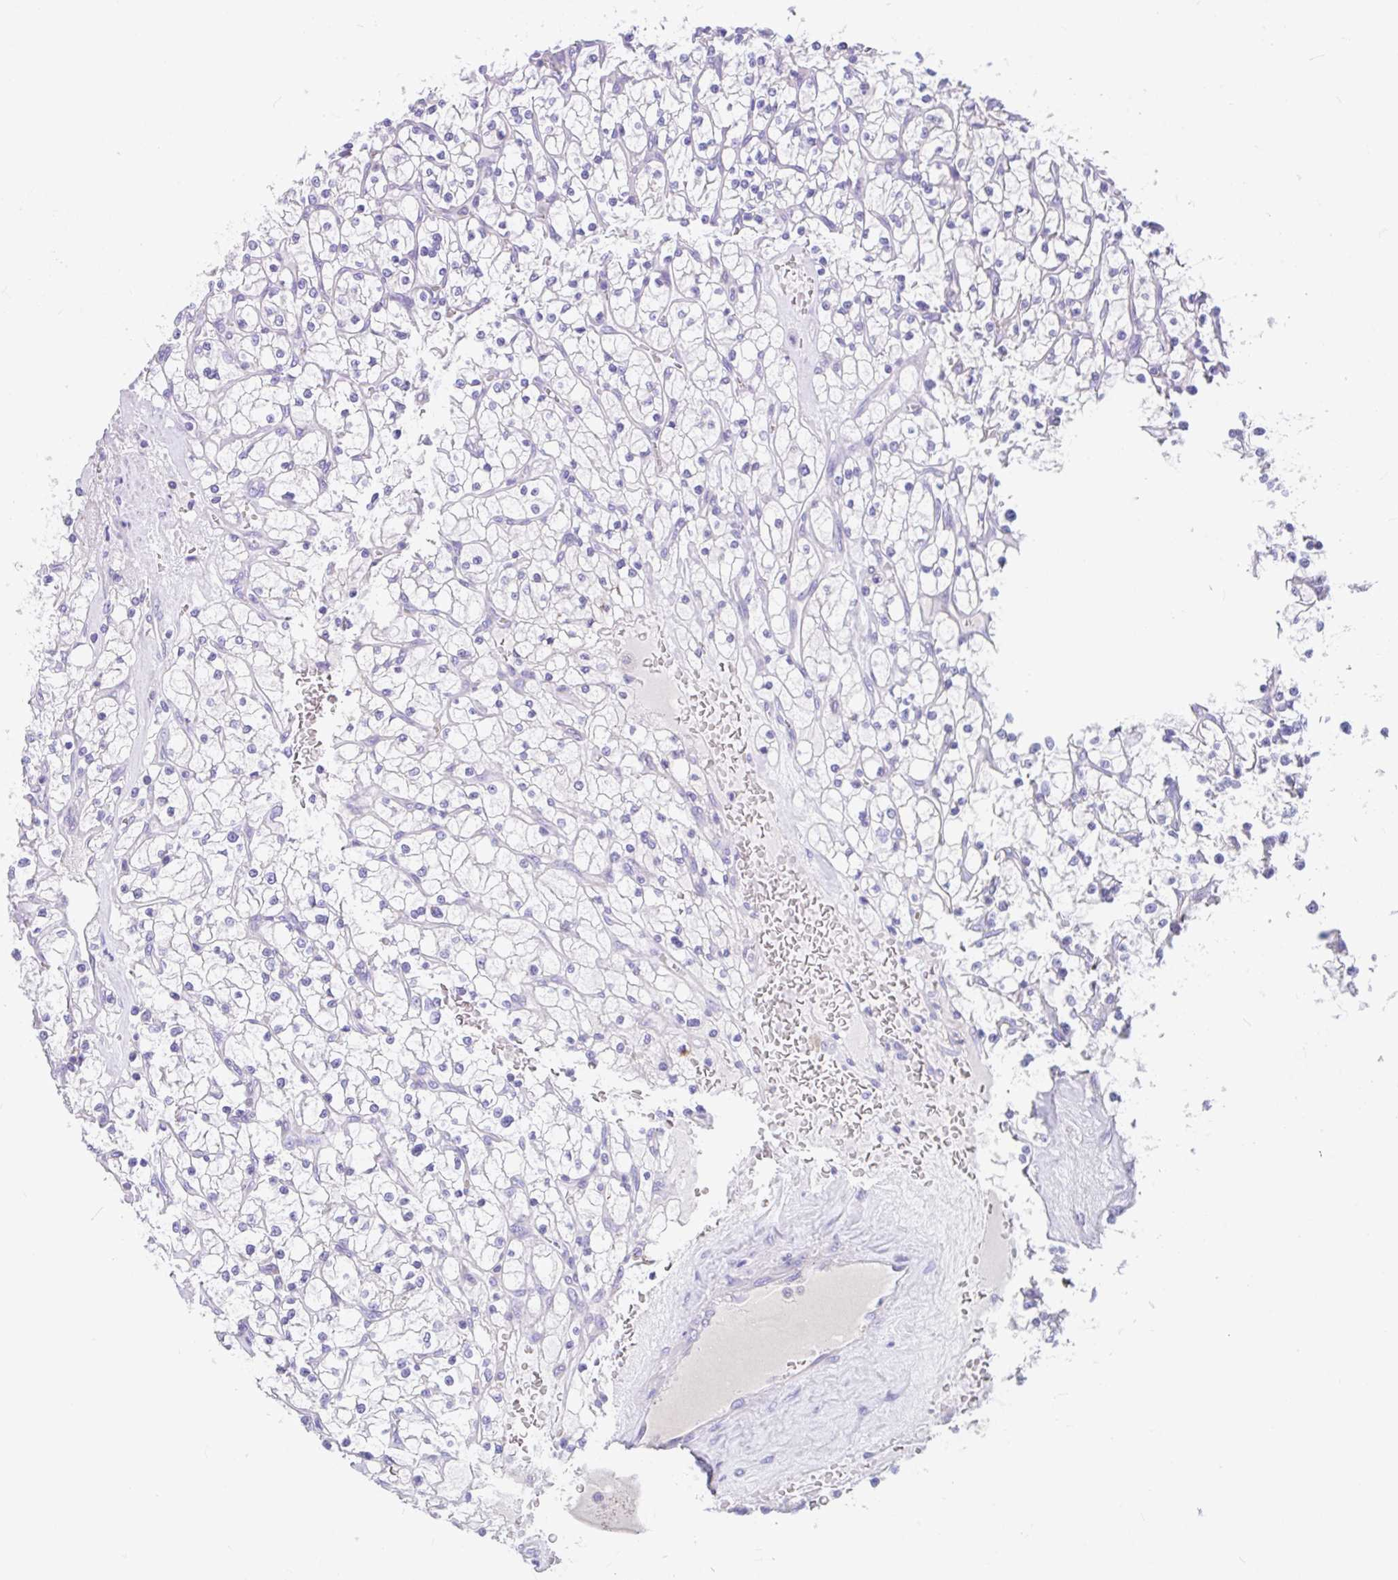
{"staining": {"intensity": "negative", "quantity": "none", "location": "none"}, "tissue": "renal cancer", "cell_type": "Tumor cells", "image_type": "cancer", "snomed": [{"axis": "morphology", "description": "Adenocarcinoma, NOS"}, {"axis": "topography", "description": "Kidney"}], "caption": "This histopathology image is of renal cancer (adenocarcinoma) stained with immunohistochemistry (IHC) to label a protein in brown with the nuclei are counter-stained blue. There is no positivity in tumor cells. (Stains: DAB IHC with hematoxylin counter stain, Microscopy: brightfield microscopy at high magnification).", "gene": "CCSAP", "patient": {"sex": "female", "age": 64}}